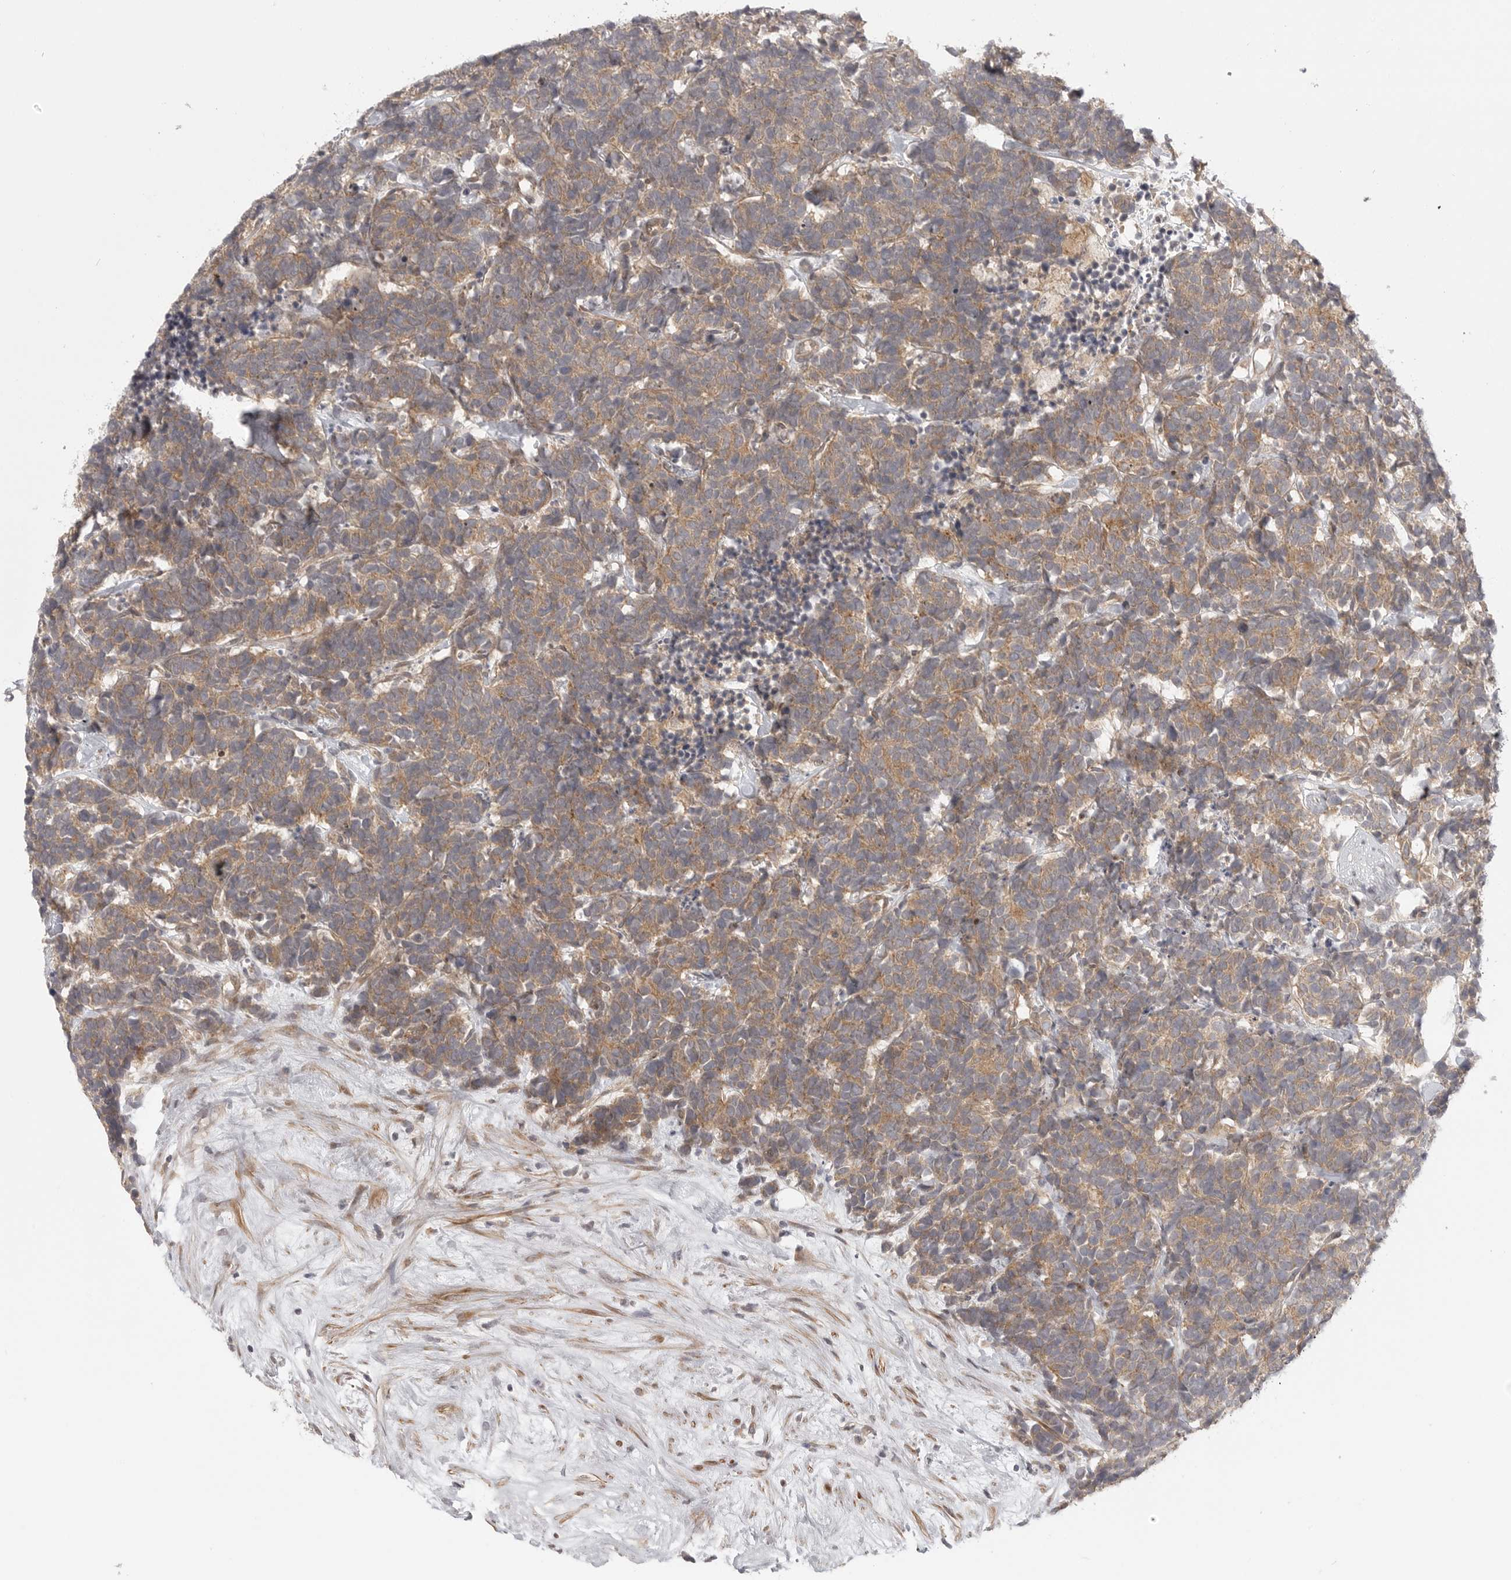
{"staining": {"intensity": "moderate", "quantity": ">75%", "location": "cytoplasmic/membranous"}, "tissue": "carcinoid", "cell_type": "Tumor cells", "image_type": "cancer", "snomed": [{"axis": "morphology", "description": "Carcinoma, NOS"}, {"axis": "morphology", "description": "Carcinoid, malignant, NOS"}, {"axis": "topography", "description": "Urinary bladder"}], "caption": "This is an image of immunohistochemistry staining of carcinoid, which shows moderate positivity in the cytoplasmic/membranous of tumor cells.", "gene": "CCPG1", "patient": {"sex": "male", "age": 57}}